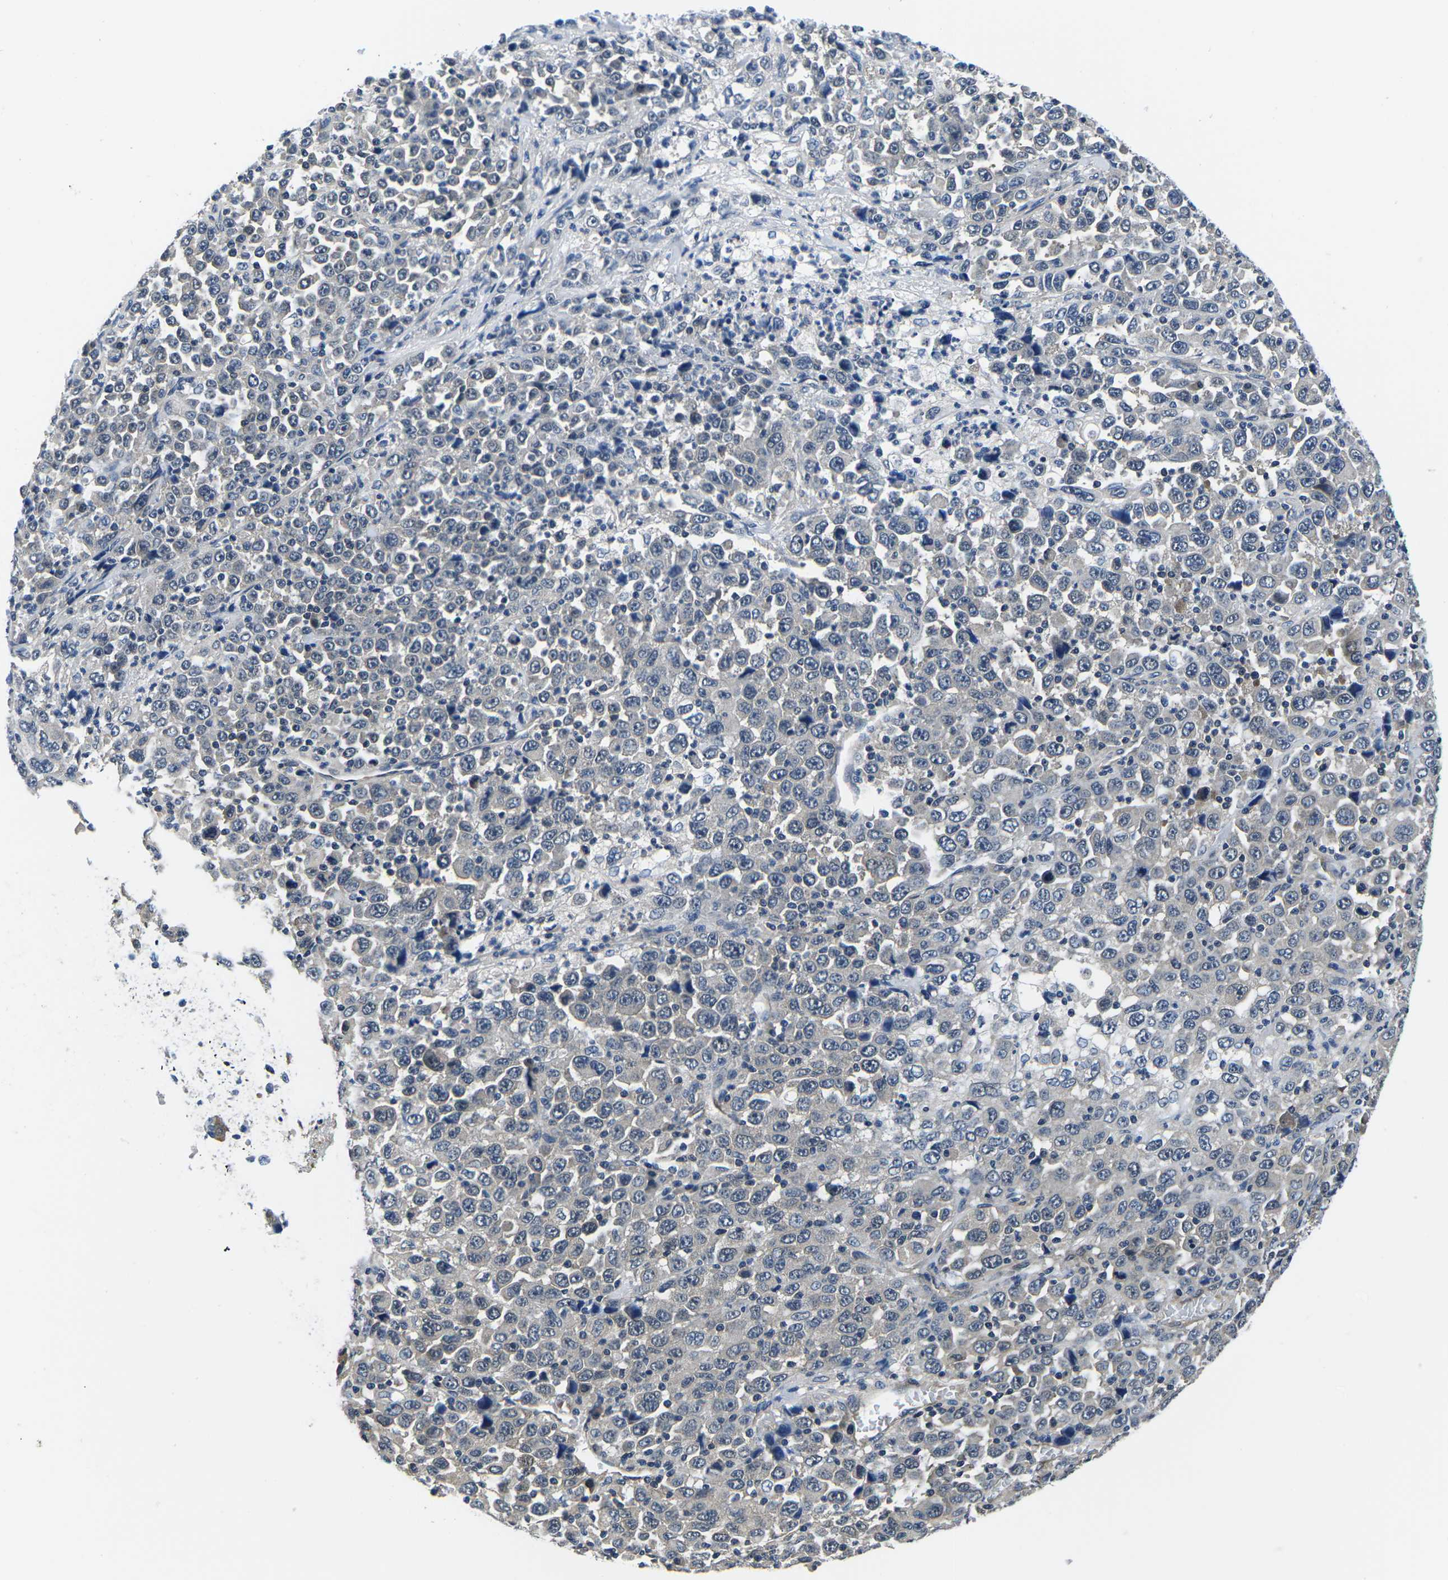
{"staining": {"intensity": "negative", "quantity": "none", "location": "none"}, "tissue": "stomach cancer", "cell_type": "Tumor cells", "image_type": "cancer", "snomed": [{"axis": "morphology", "description": "Normal tissue, NOS"}, {"axis": "morphology", "description": "Adenocarcinoma, NOS"}, {"axis": "topography", "description": "Stomach, upper"}, {"axis": "topography", "description": "Stomach"}], "caption": "Stomach cancer was stained to show a protein in brown. There is no significant expression in tumor cells. (DAB immunohistochemistry, high magnification).", "gene": "GSK3B", "patient": {"sex": "male", "age": 59}}